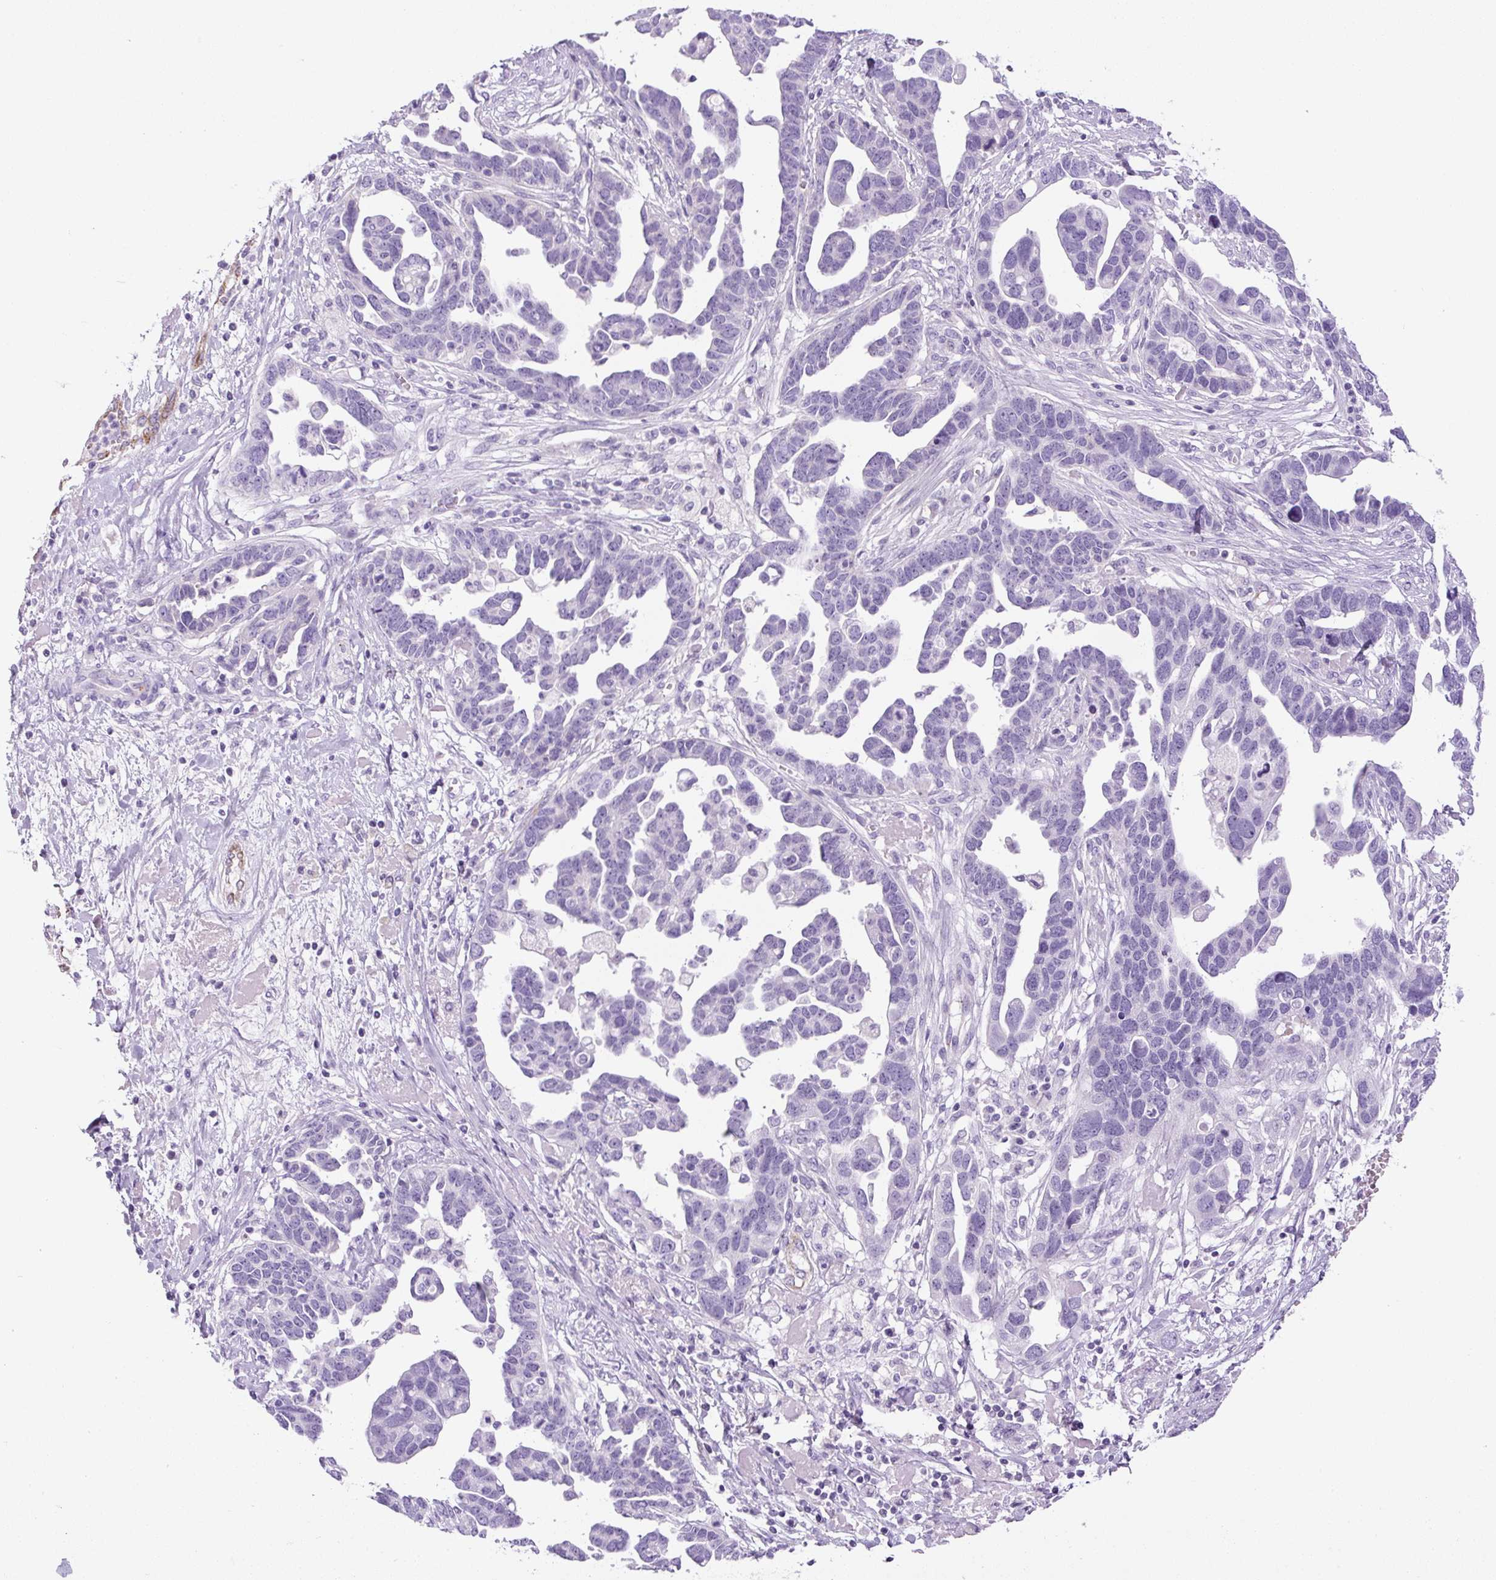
{"staining": {"intensity": "negative", "quantity": "none", "location": "none"}, "tissue": "ovarian cancer", "cell_type": "Tumor cells", "image_type": "cancer", "snomed": [{"axis": "morphology", "description": "Cystadenocarcinoma, serous, NOS"}, {"axis": "topography", "description": "Ovary"}], "caption": "Serous cystadenocarcinoma (ovarian) was stained to show a protein in brown. There is no significant expression in tumor cells.", "gene": "RSPO4", "patient": {"sex": "female", "age": 54}}